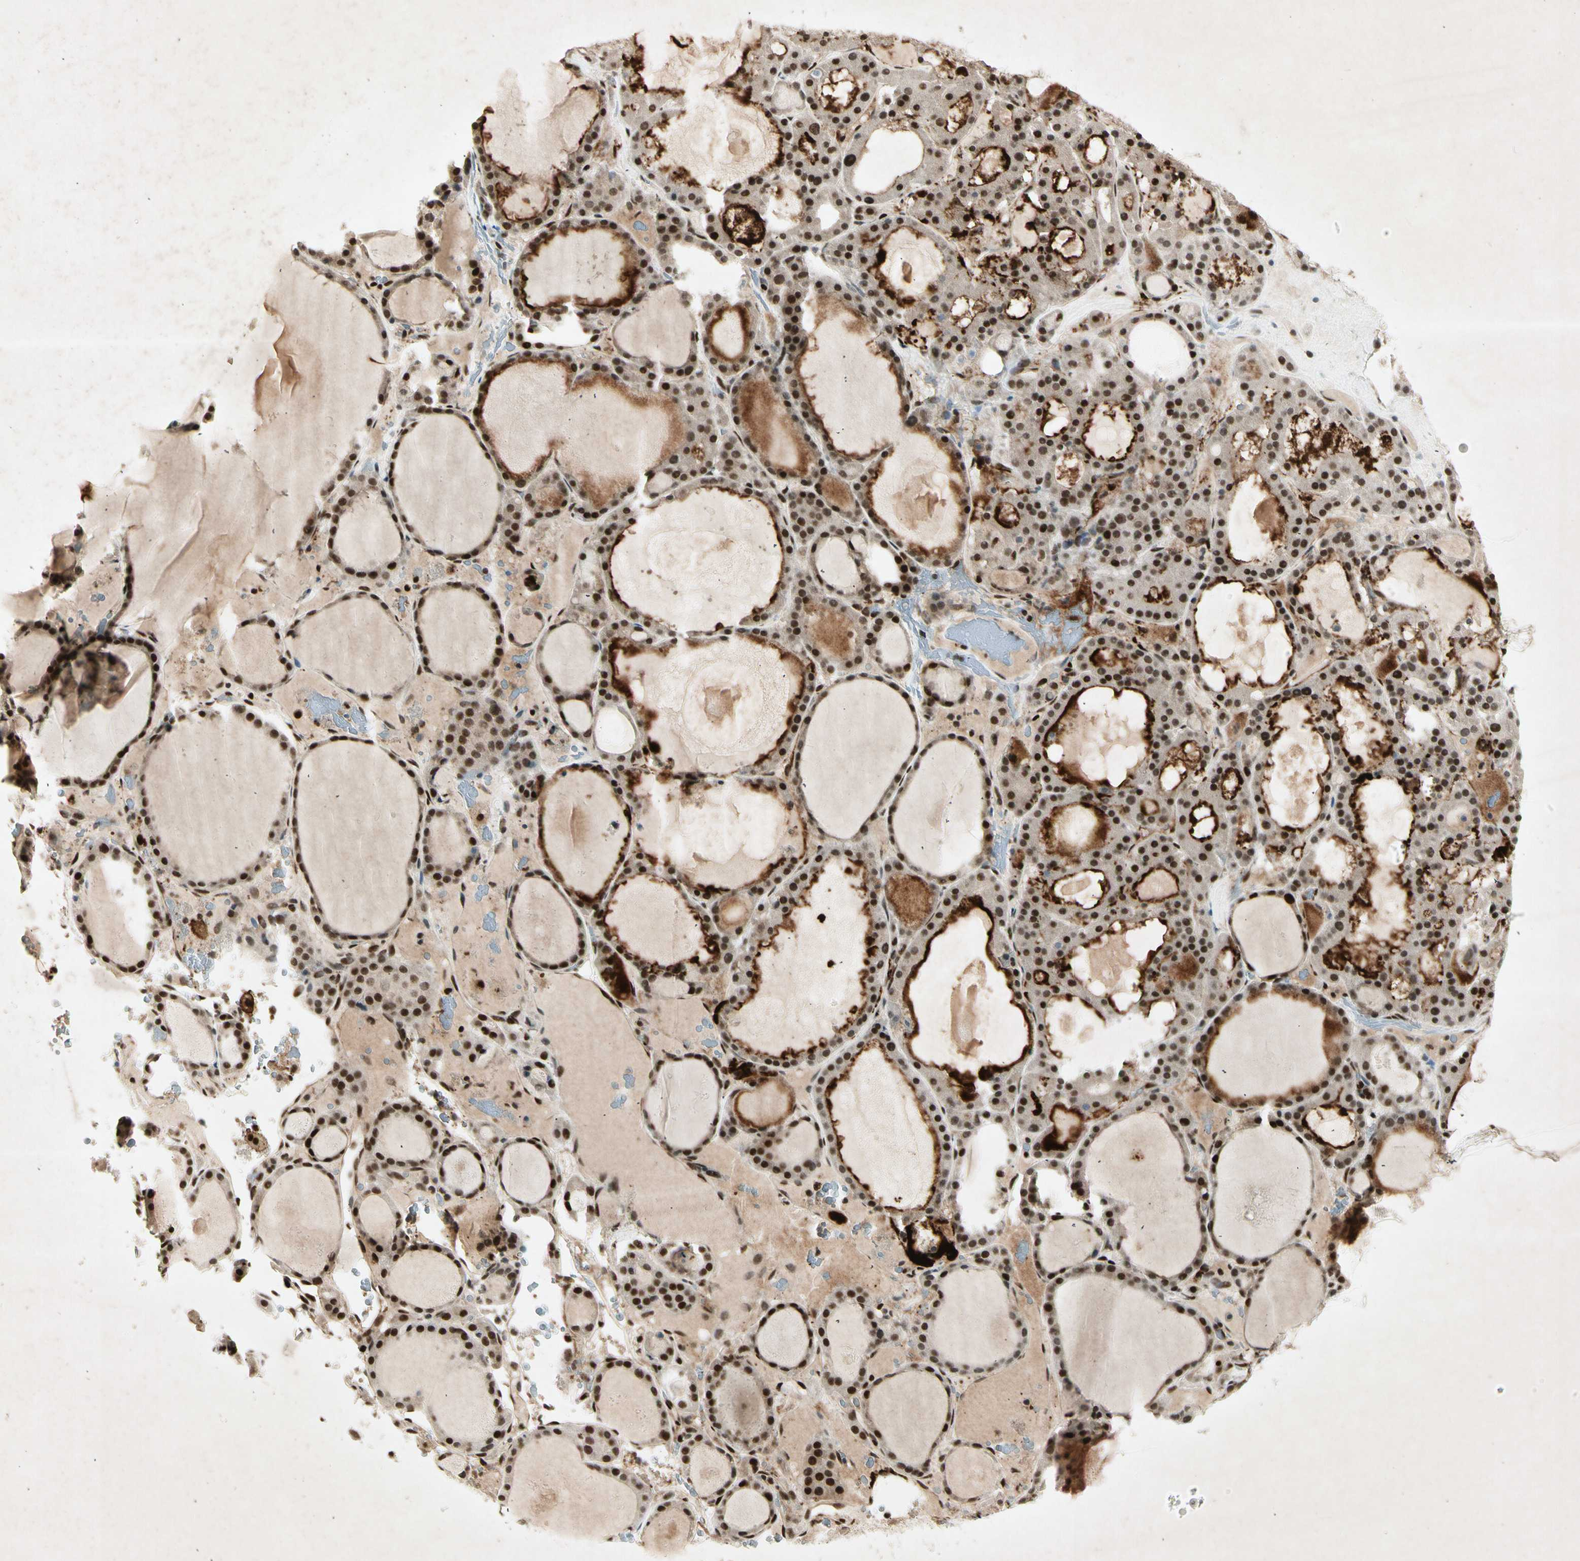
{"staining": {"intensity": "strong", "quantity": ">75%", "location": "nuclear"}, "tissue": "thyroid gland", "cell_type": "Glandular cells", "image_type": "normal", "snomed": [{"axis": "morphology", "description": "Normal tissue, NOS"}, {"axis": "morphology", "description": "Carcinoma, NOS"}, {"axis": "topography", "description": "Thyroid gland"}], "caption": "DAB (3,3'-diaminobenzidine) immunohistochemical staining of unremarkable human thyroid gland exhibits strong nuclear protein expression in about >75% of glandular cells.", "gene": "RNF43", "patient": {"sex": "female", "age": 86}}